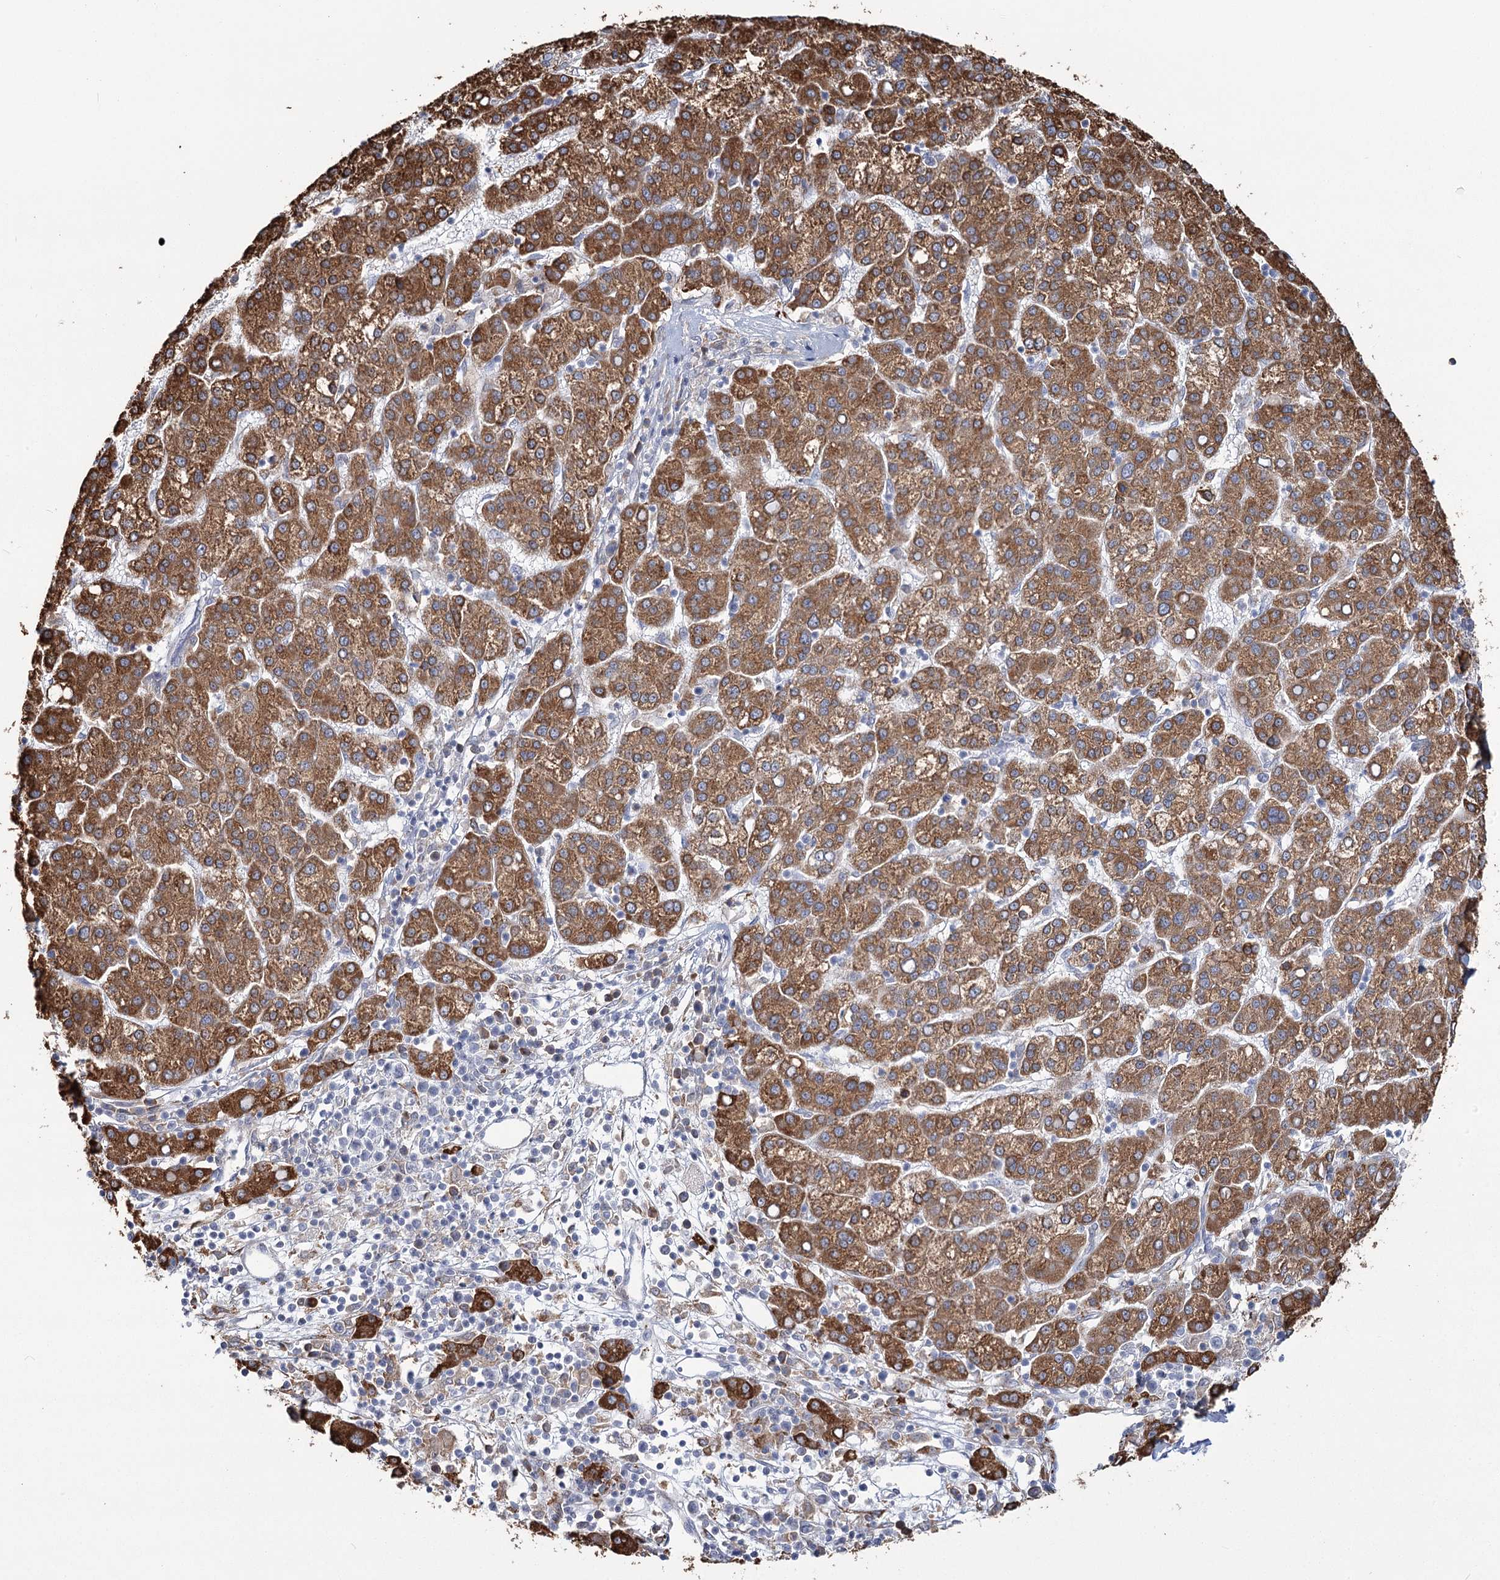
{"staining": {"intensity": "moderate", "quantity": ">75%", "location": "cytoplasmic/membranous"}, "tissue": "liver cancer", "cell_type": "Tumor cells", "image_type": "cancer", "snomed": [{"axis": "morphology", "description": "Carcinoma, Hepatocellular, NOS"}, {"axis": "topography", "description": "Liver"}], "caption": "Tumor cells show medium levels of moderate cytoplasmic/membranous expression in about >75% of cells in human liver cancer.", "gene": "ZCCHC9", "patient": {"sex": "female", "age": 58}}